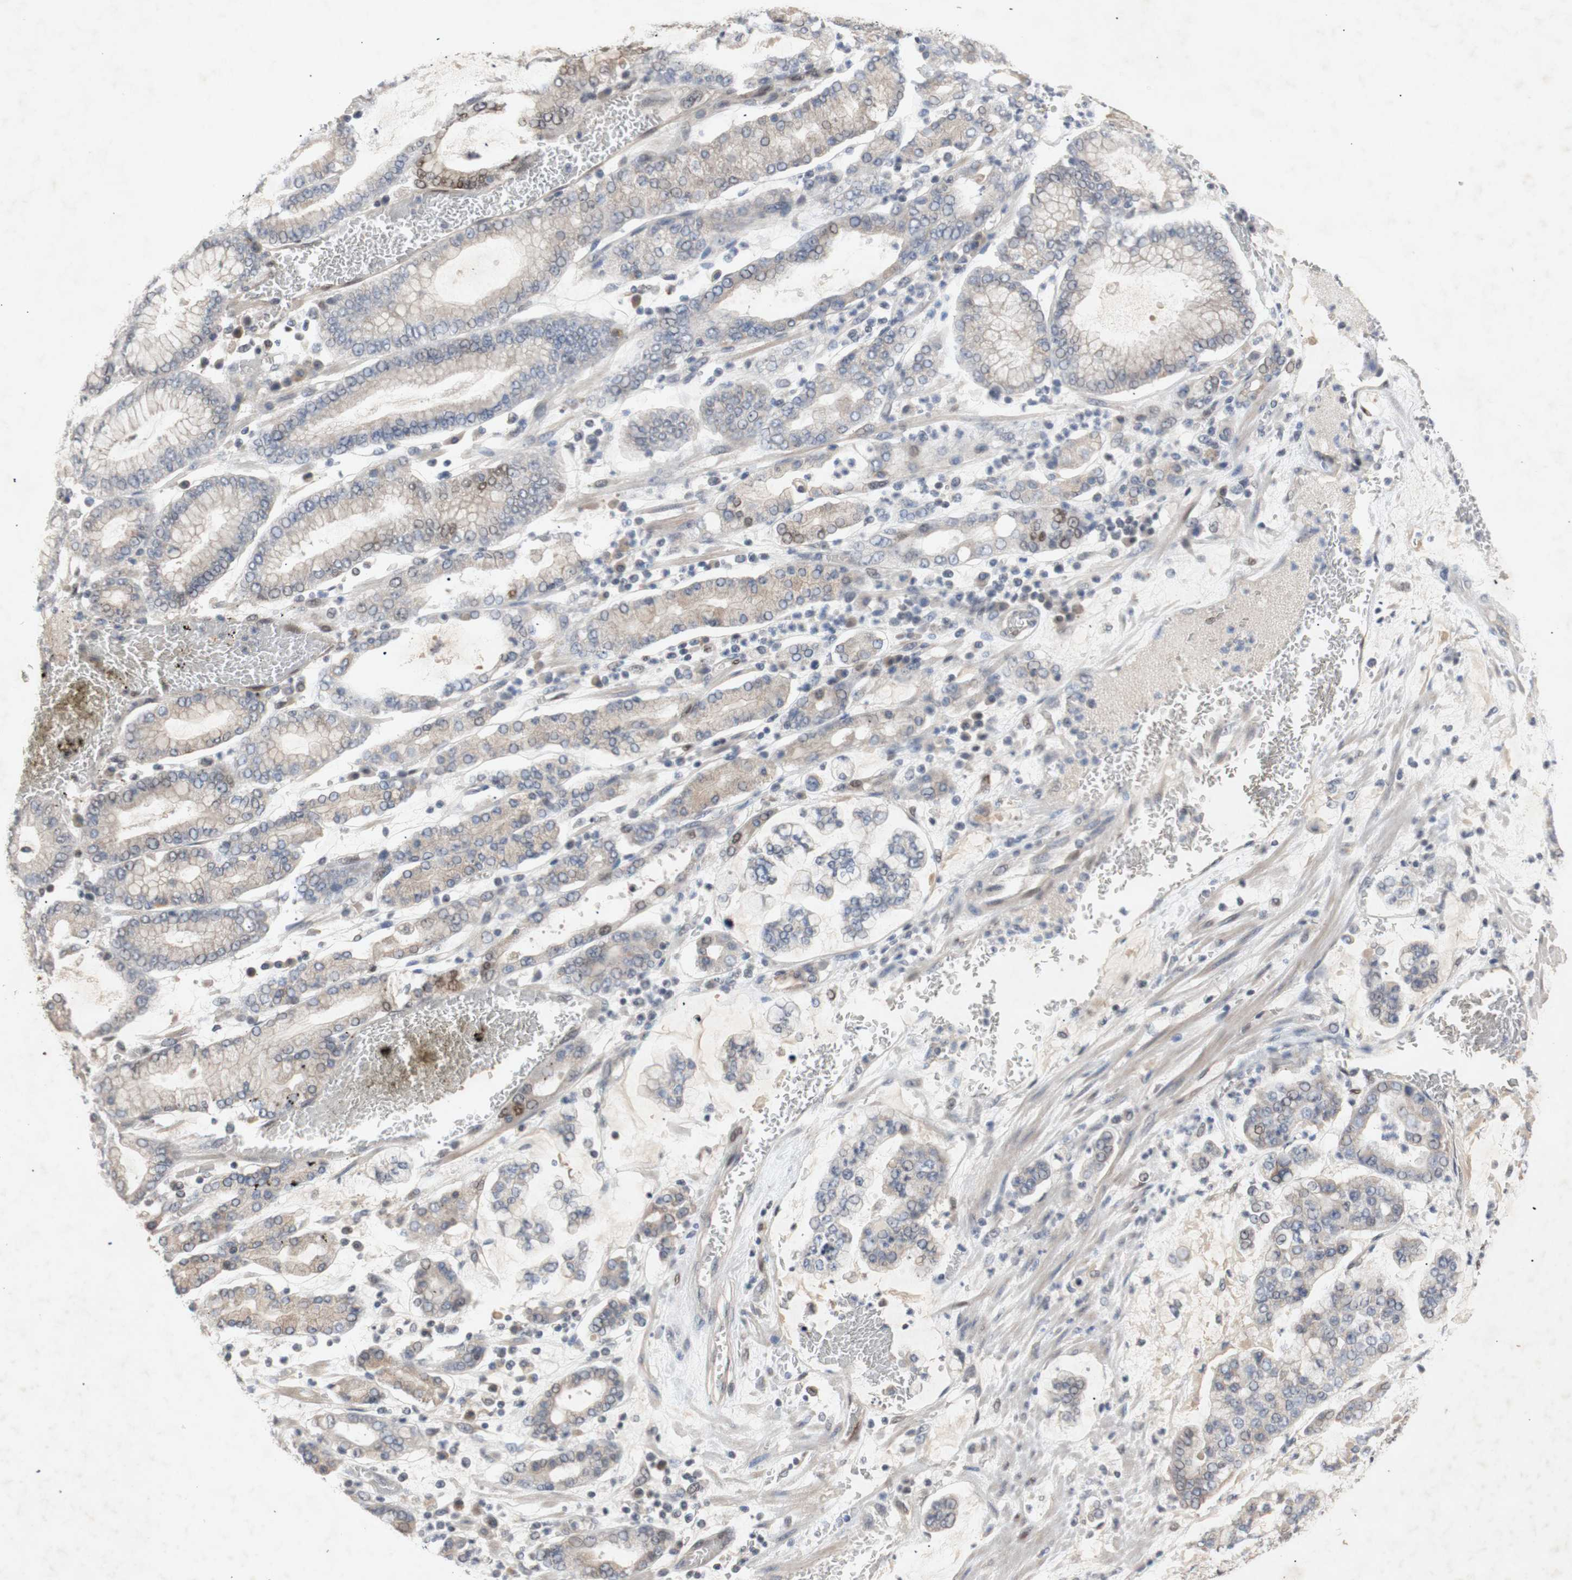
{"staining": {"intensity": "weak", "quantity": "25%-75%", "location": "cytoplasmic/membranous"}, "tissue": "stomach cancer", "cell_type": "Tumor cells", "image_type": "cancer", "snomed": [{"axis": "morphology", "description": "Normal tissue, NOS"}, {"axis": "morphology", "description": "Adenocarcinoma, NOS"}, {"axis": "topography", "description": "Stomach, upper"}, {"axis": "topography", "description": "Stomach"}], "caption": "An image of human adenocarcinoma (stomach) stained for a protein demonstrates weak cytoplasmic/membranous brown staining in tumor cells. Immunohistochemistry stains the protein in brown and the nuclei are stained blue.", "gene": "FOSB", "patient": {"sex": "male", "age": 76}}